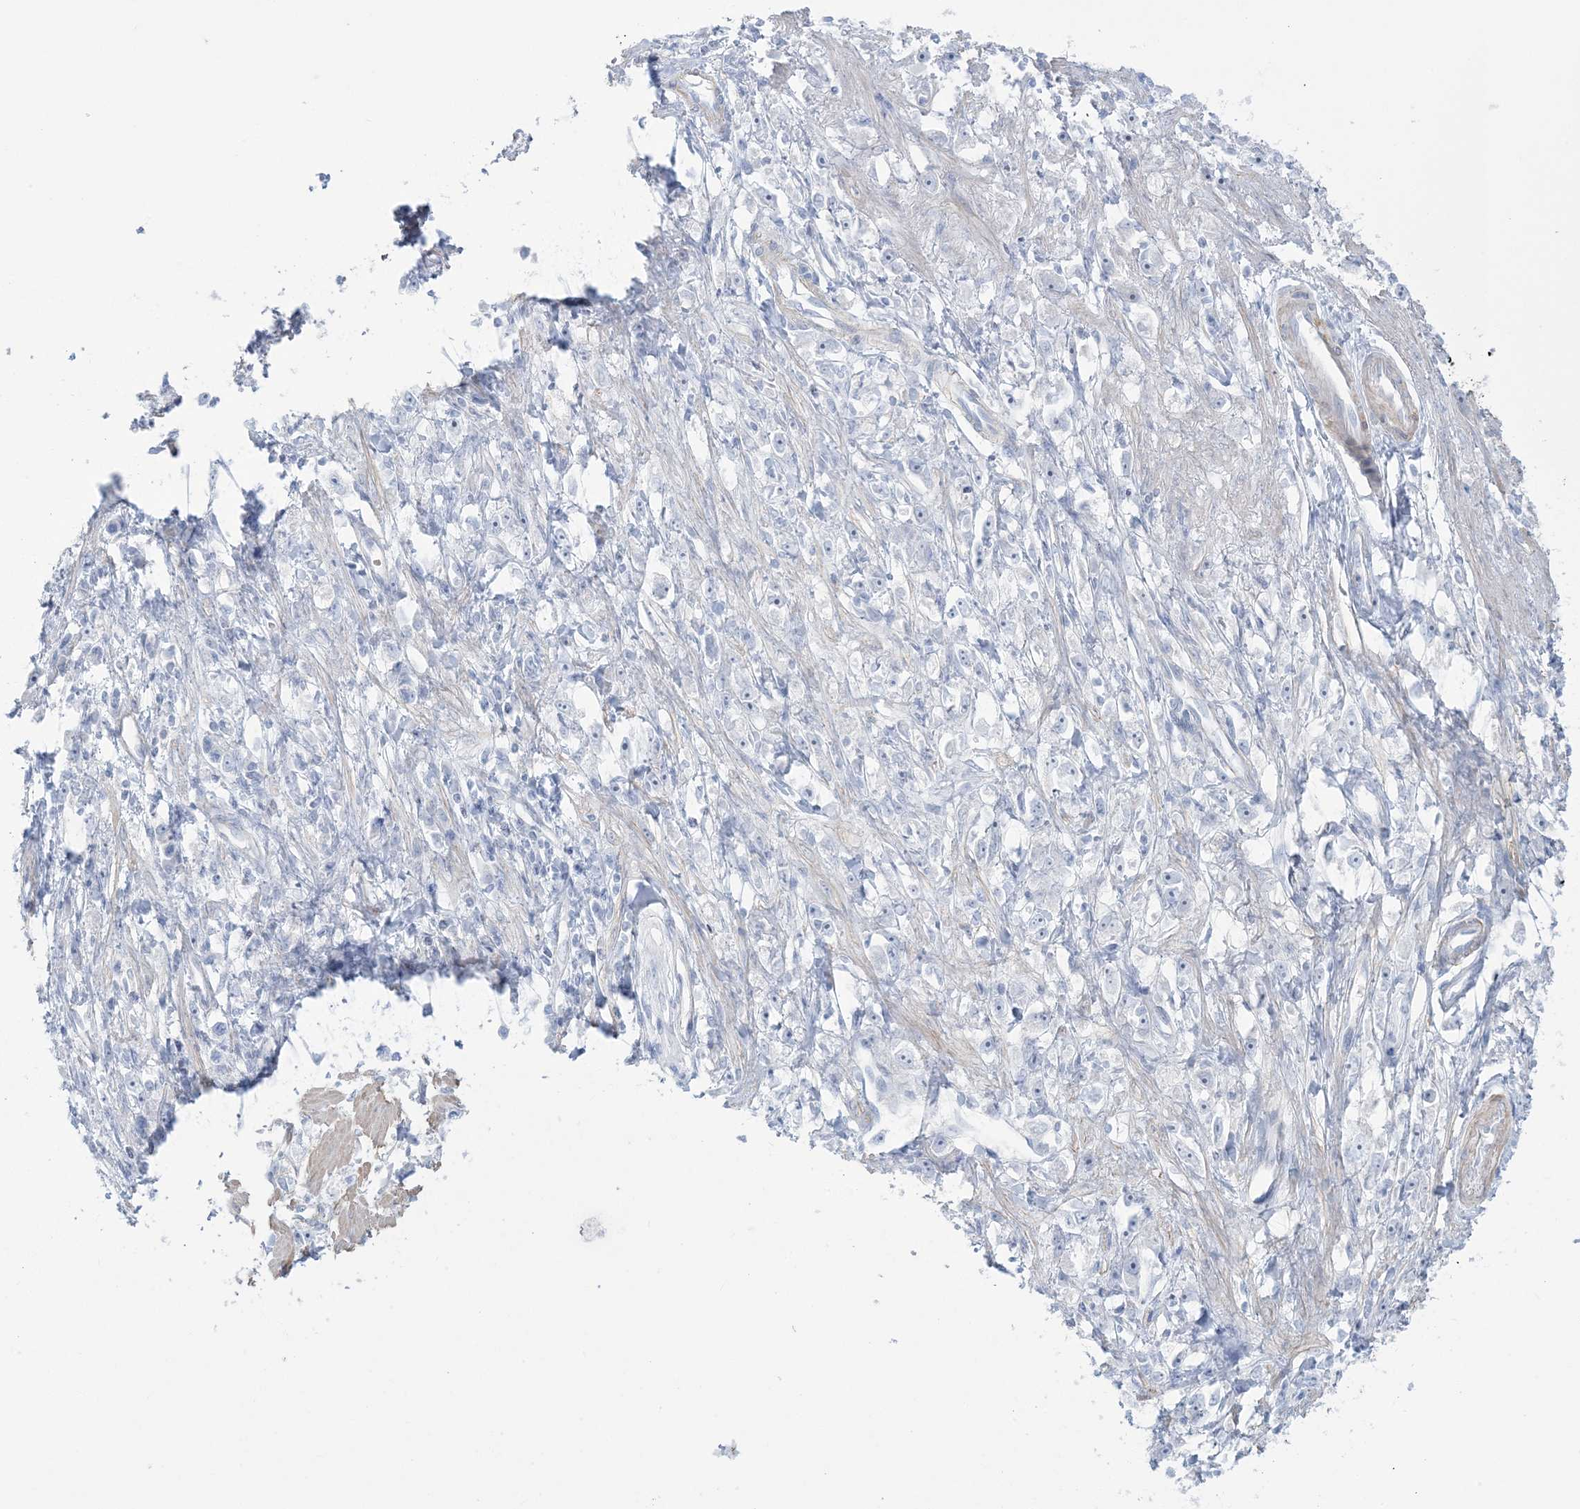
{"staining": {"intensity": "negative", "quantity": "none", "location": "none"}, "tissue": "stomach cancer", "cell_type": "Tumor cells", "image_type": "cancer", "snomed": [{"axis": "morphology", "description": "Adenocarcinoma, NOS"}, {"axis": "topography", "description": "Stomach"}], "caption": "Immunohistochemistry photomicrograph of neoplastic tissue: adenocarcinoma (stomach) stained with DAB (3,3'-diaminobenzidine) reveals no significant protein expression in tumor cells. (DAB immunohistochemistry visualized using brightfield microscopy, high magnification).", "gene": "AGXT", "patient": {"sex": "female", "age": 59}}